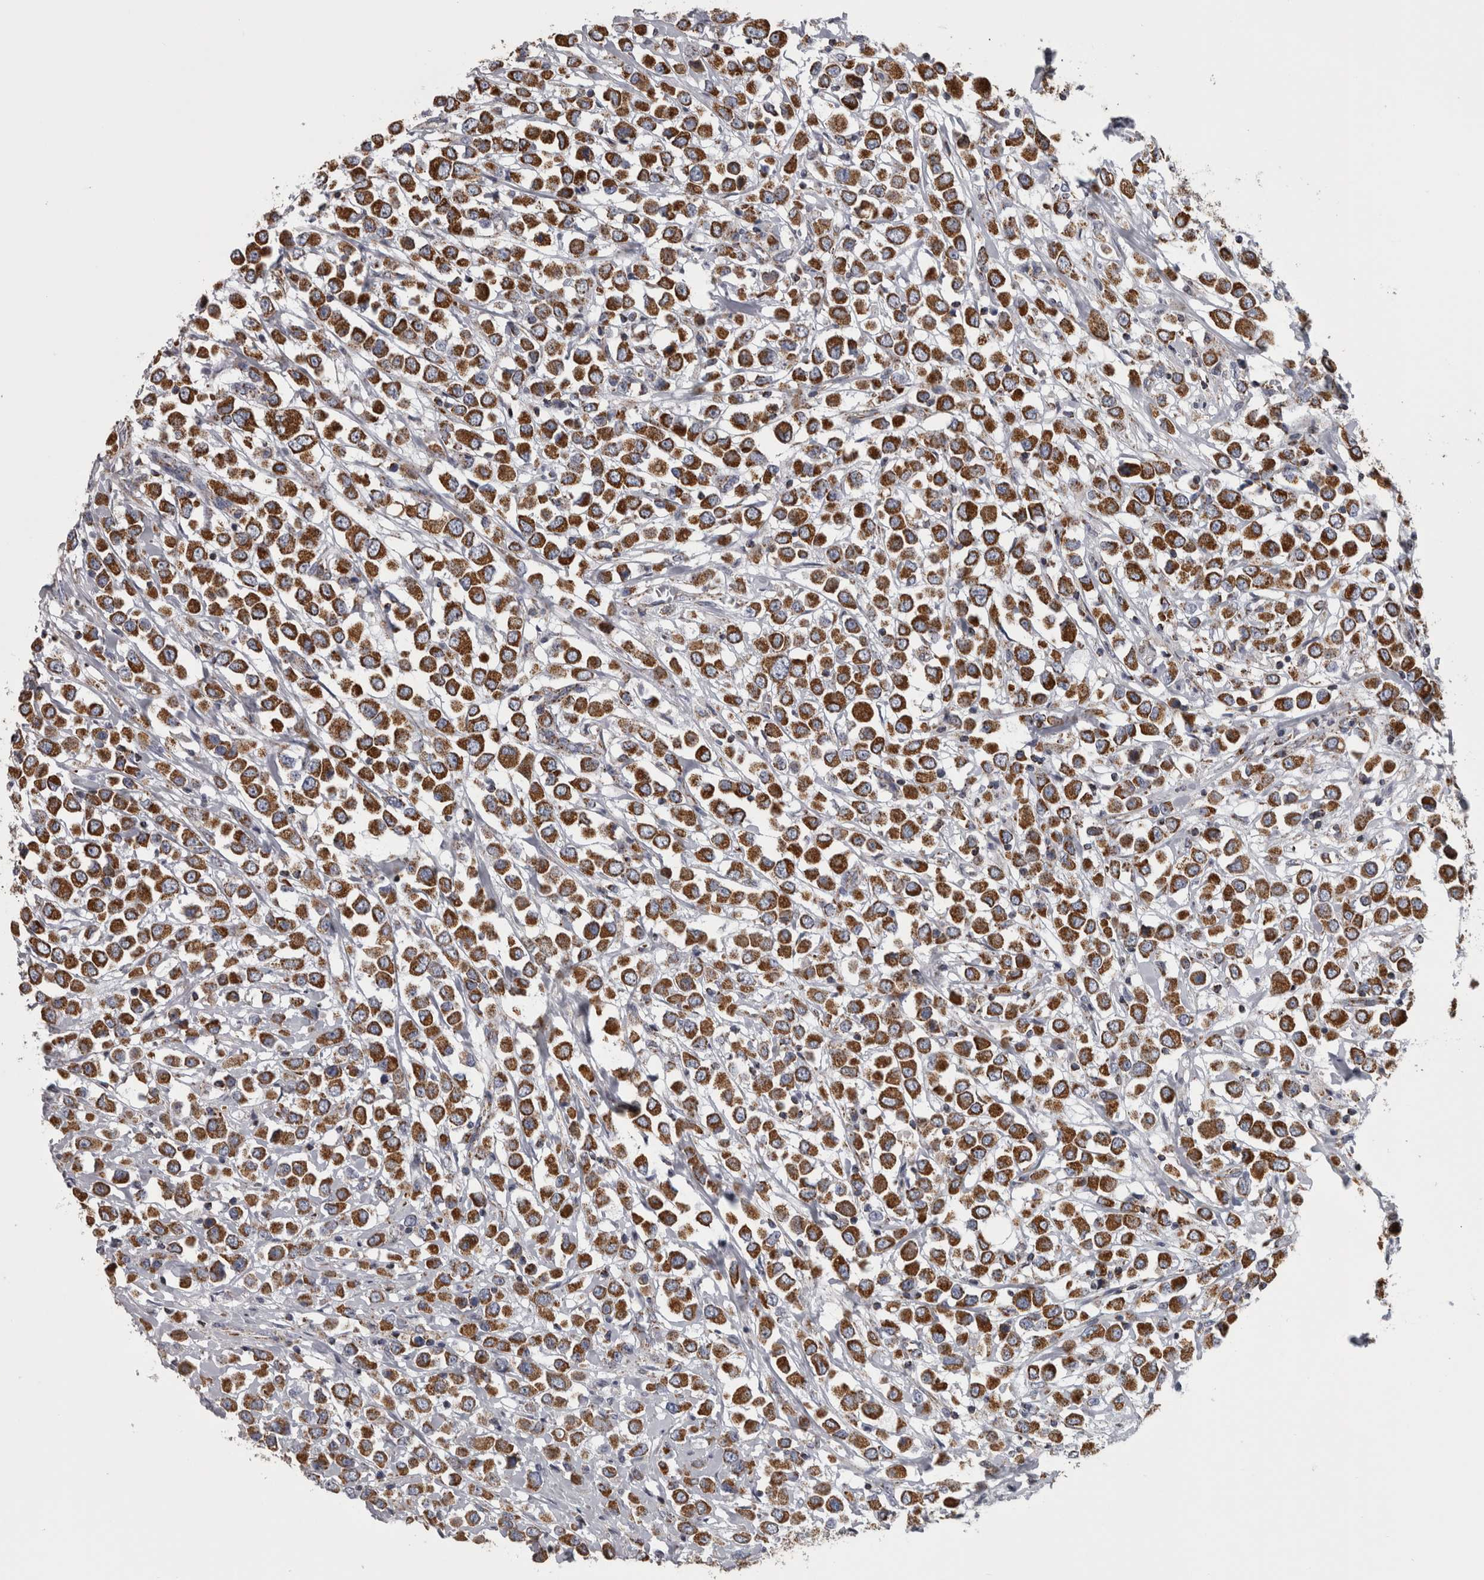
{"staining": {"intensity": "strong", "quantity": ">75%", "location": "cytoplasmic/membranous"}, "tissue": "breast cancer", "cell_type": "Tumor cells", "image_type": "cancer", "snomed": [{"axis": "morphology", "description": "Duct carcinoma"}, {"axis": "topography", "description": "Breast"}], "caption": "Tumor cells demonstrate high levels of strong cytoplasmic/membranous staining in about >75% of cells in infiltrating ductal carcinoma (breast).", "gene": "MDH2", "patient": {"sex": "female", "age": 61}}